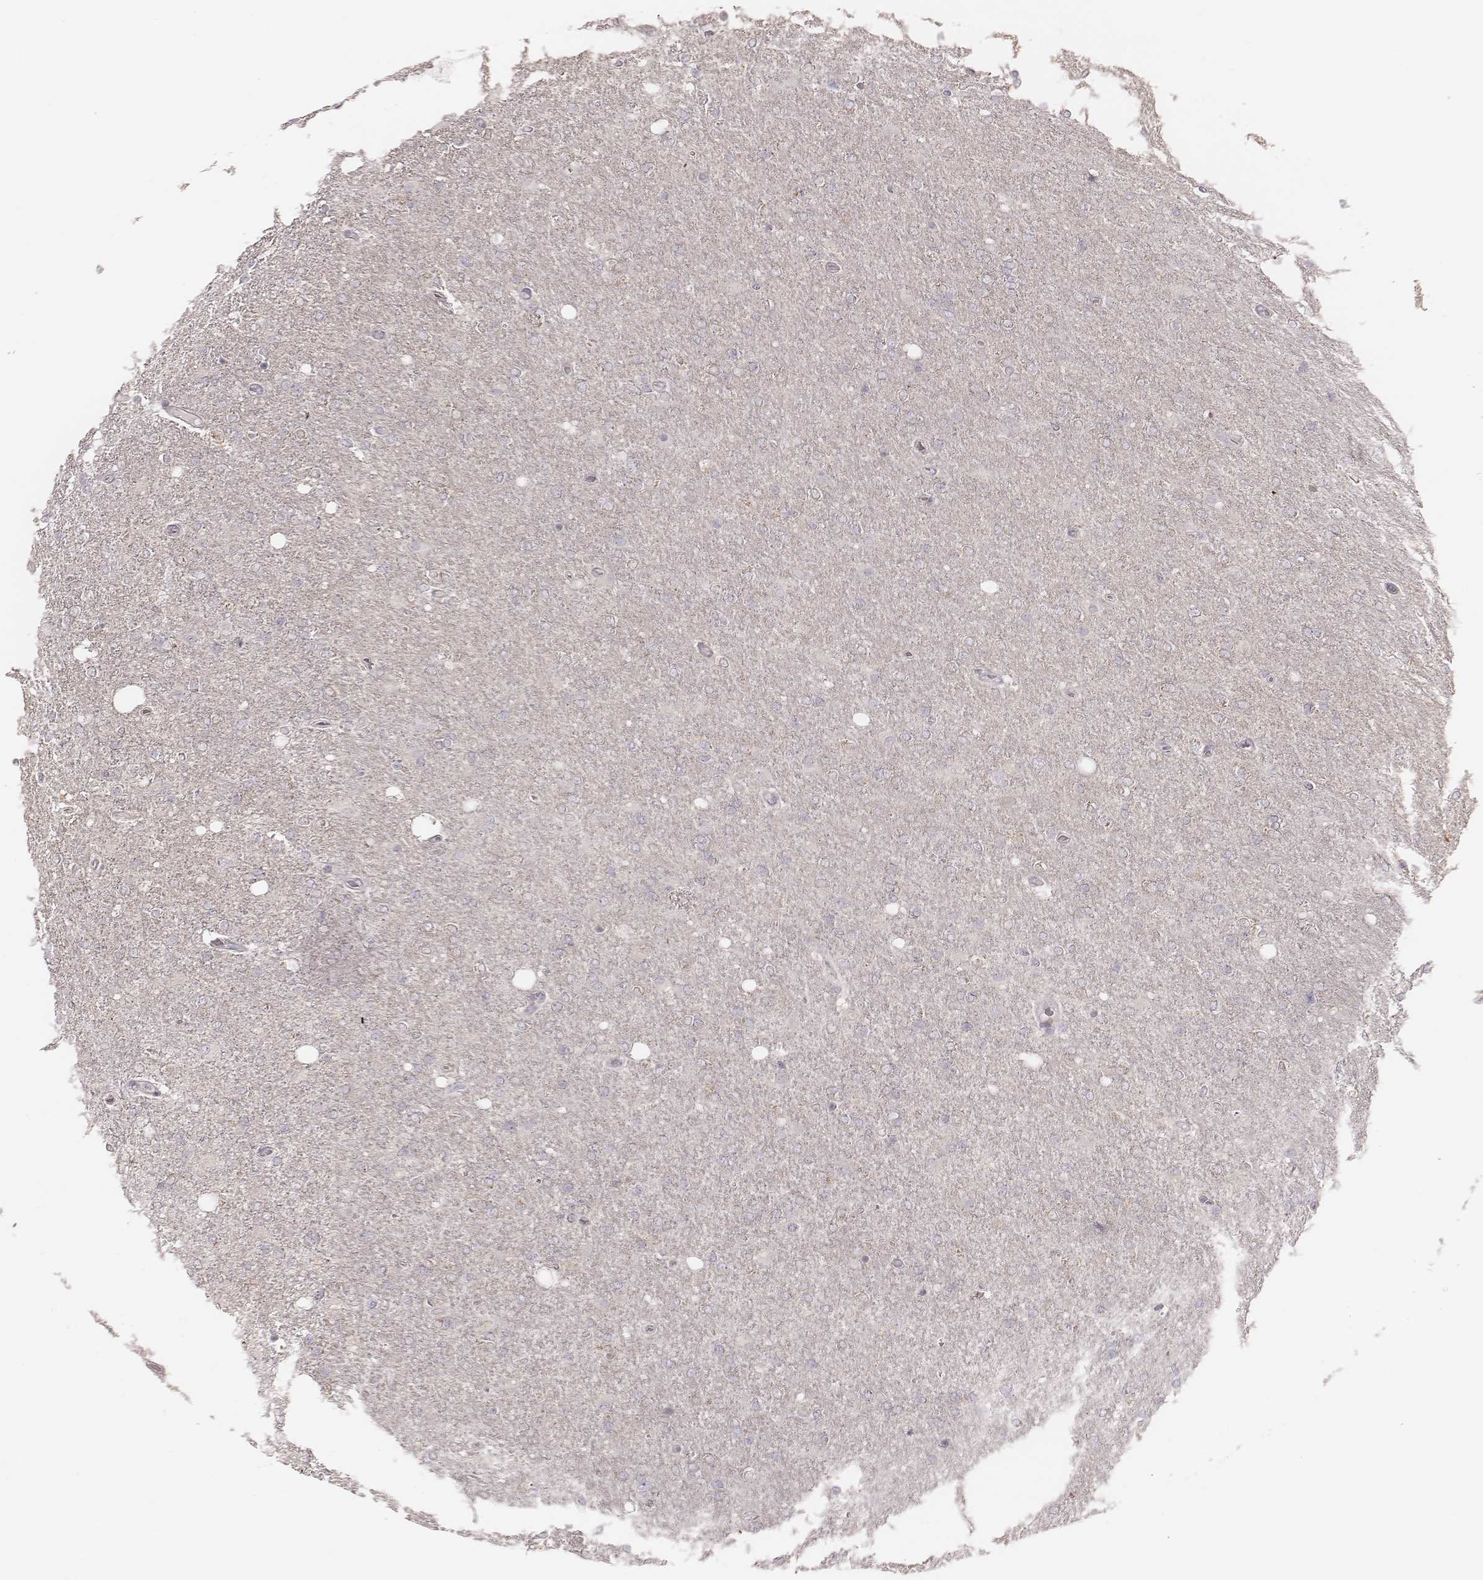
{"staining": {"intensity": "negative", "quantity": "none", "location": "none"}, "tissue": "glioma", "cell_type": "Tumor cells", "image_type": "cancer", "snomed": [{"axis": "morphology", "description": "Glioma, malignant, High grade"}, {"axis": "topography", "description": "Cerebral cortex"}], "caption": "A photomicrograph of glioma stained for a protein shows no brown staining in tumor cells.", "gene": "KIF5C", "patient": {"sex": "male", "age": 70}}